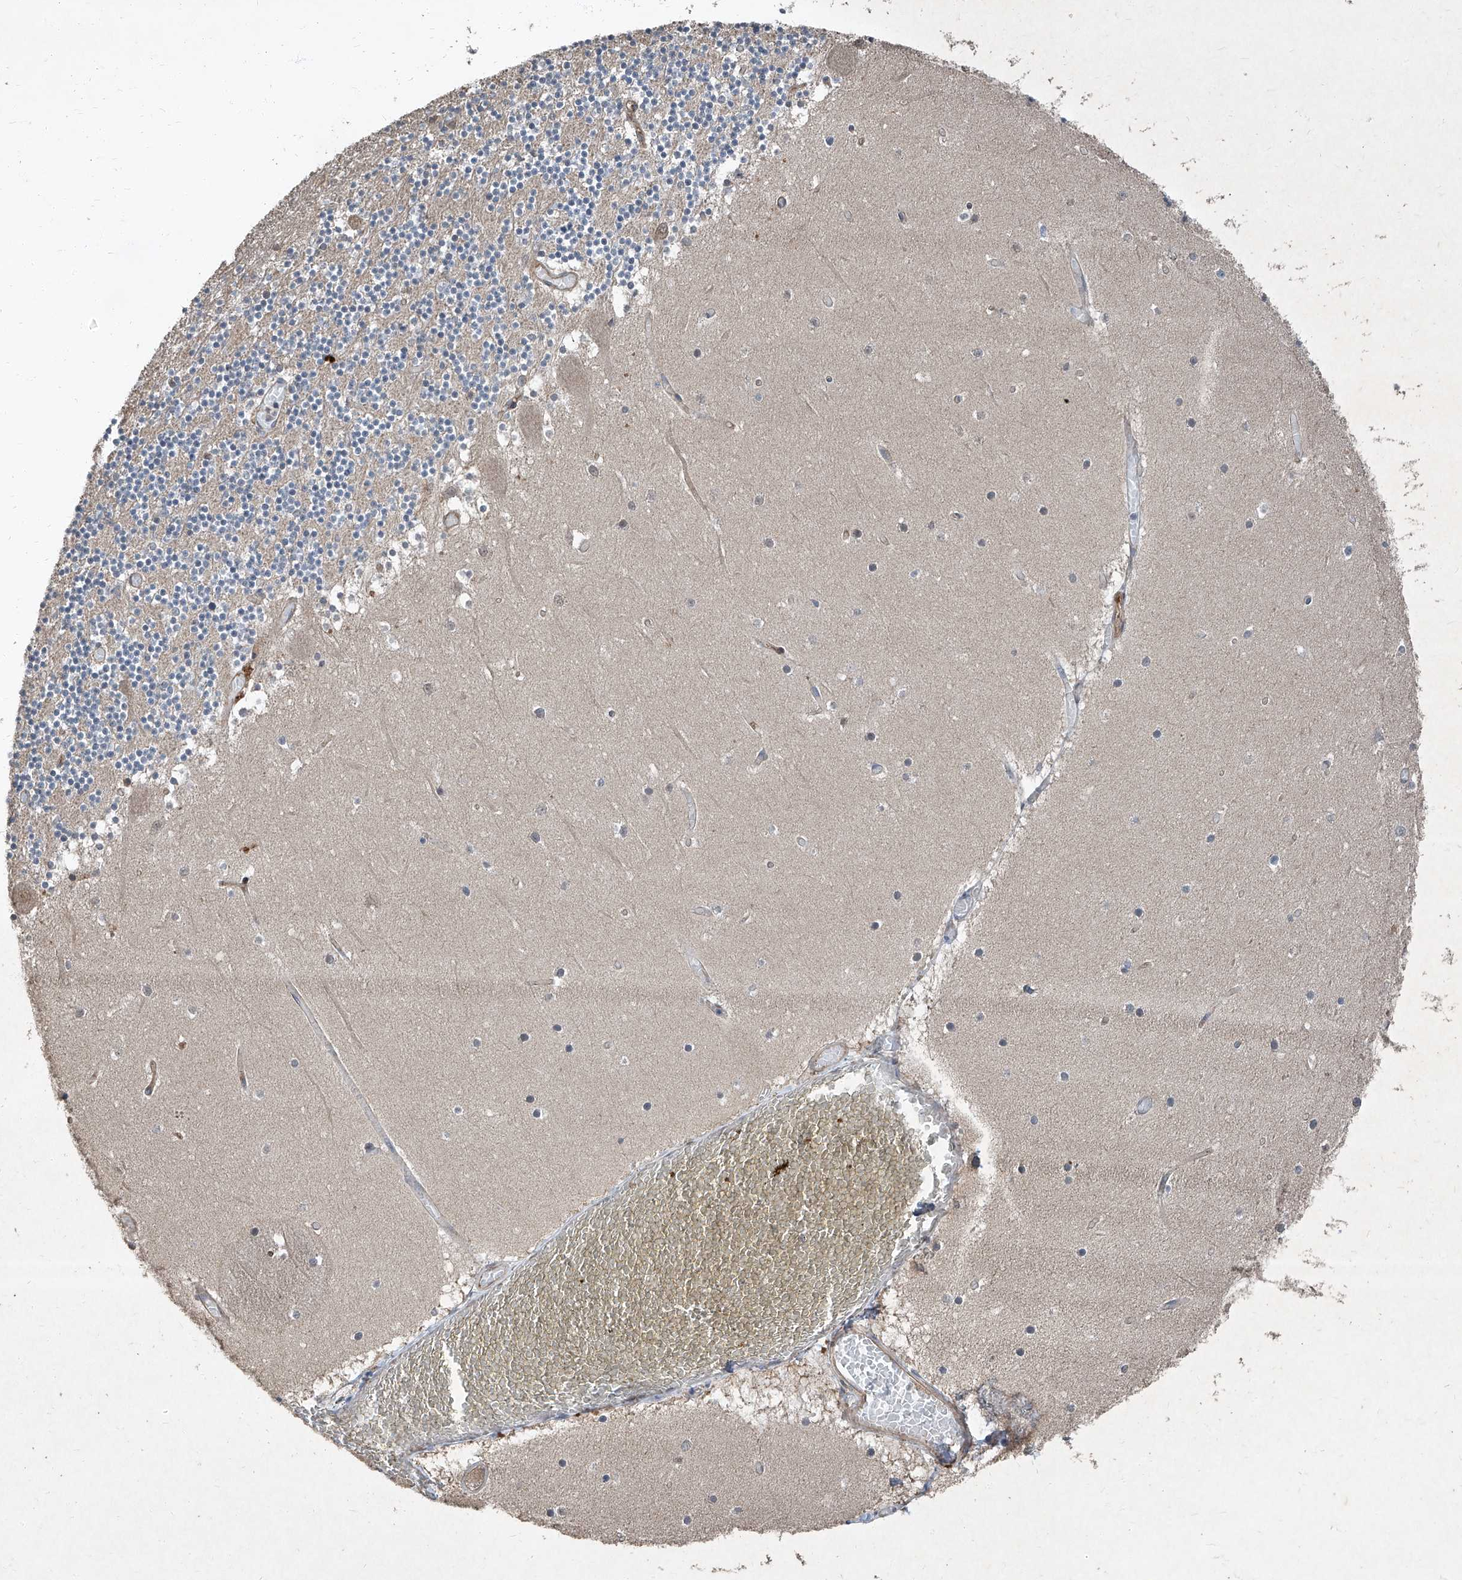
{"staining": {"intensity": "moderate", "quantity": "25%-75%", "location": "cytoplasmic/membranous"}, "tissue": "cerebellum", "cell_type": "Cells in granular layer", "image_type": "normal", "snomed": [{"axis": "morphology", "description": "Normal tissue, NOS"}, {"axis": "topography", "description": "Cerebellum"}], "caption": "Protein analysis of benign cerebellum demonstrates moderate cytoplasmic/membranous staining in about 25%-75% of cells in granular layer. (DAB (3,3'-diaminobenzidine) = brown stain, brightfield microscopy at high magnification).", "gene": "CCN1", "patient": {"sex": "female", "age": 28}}